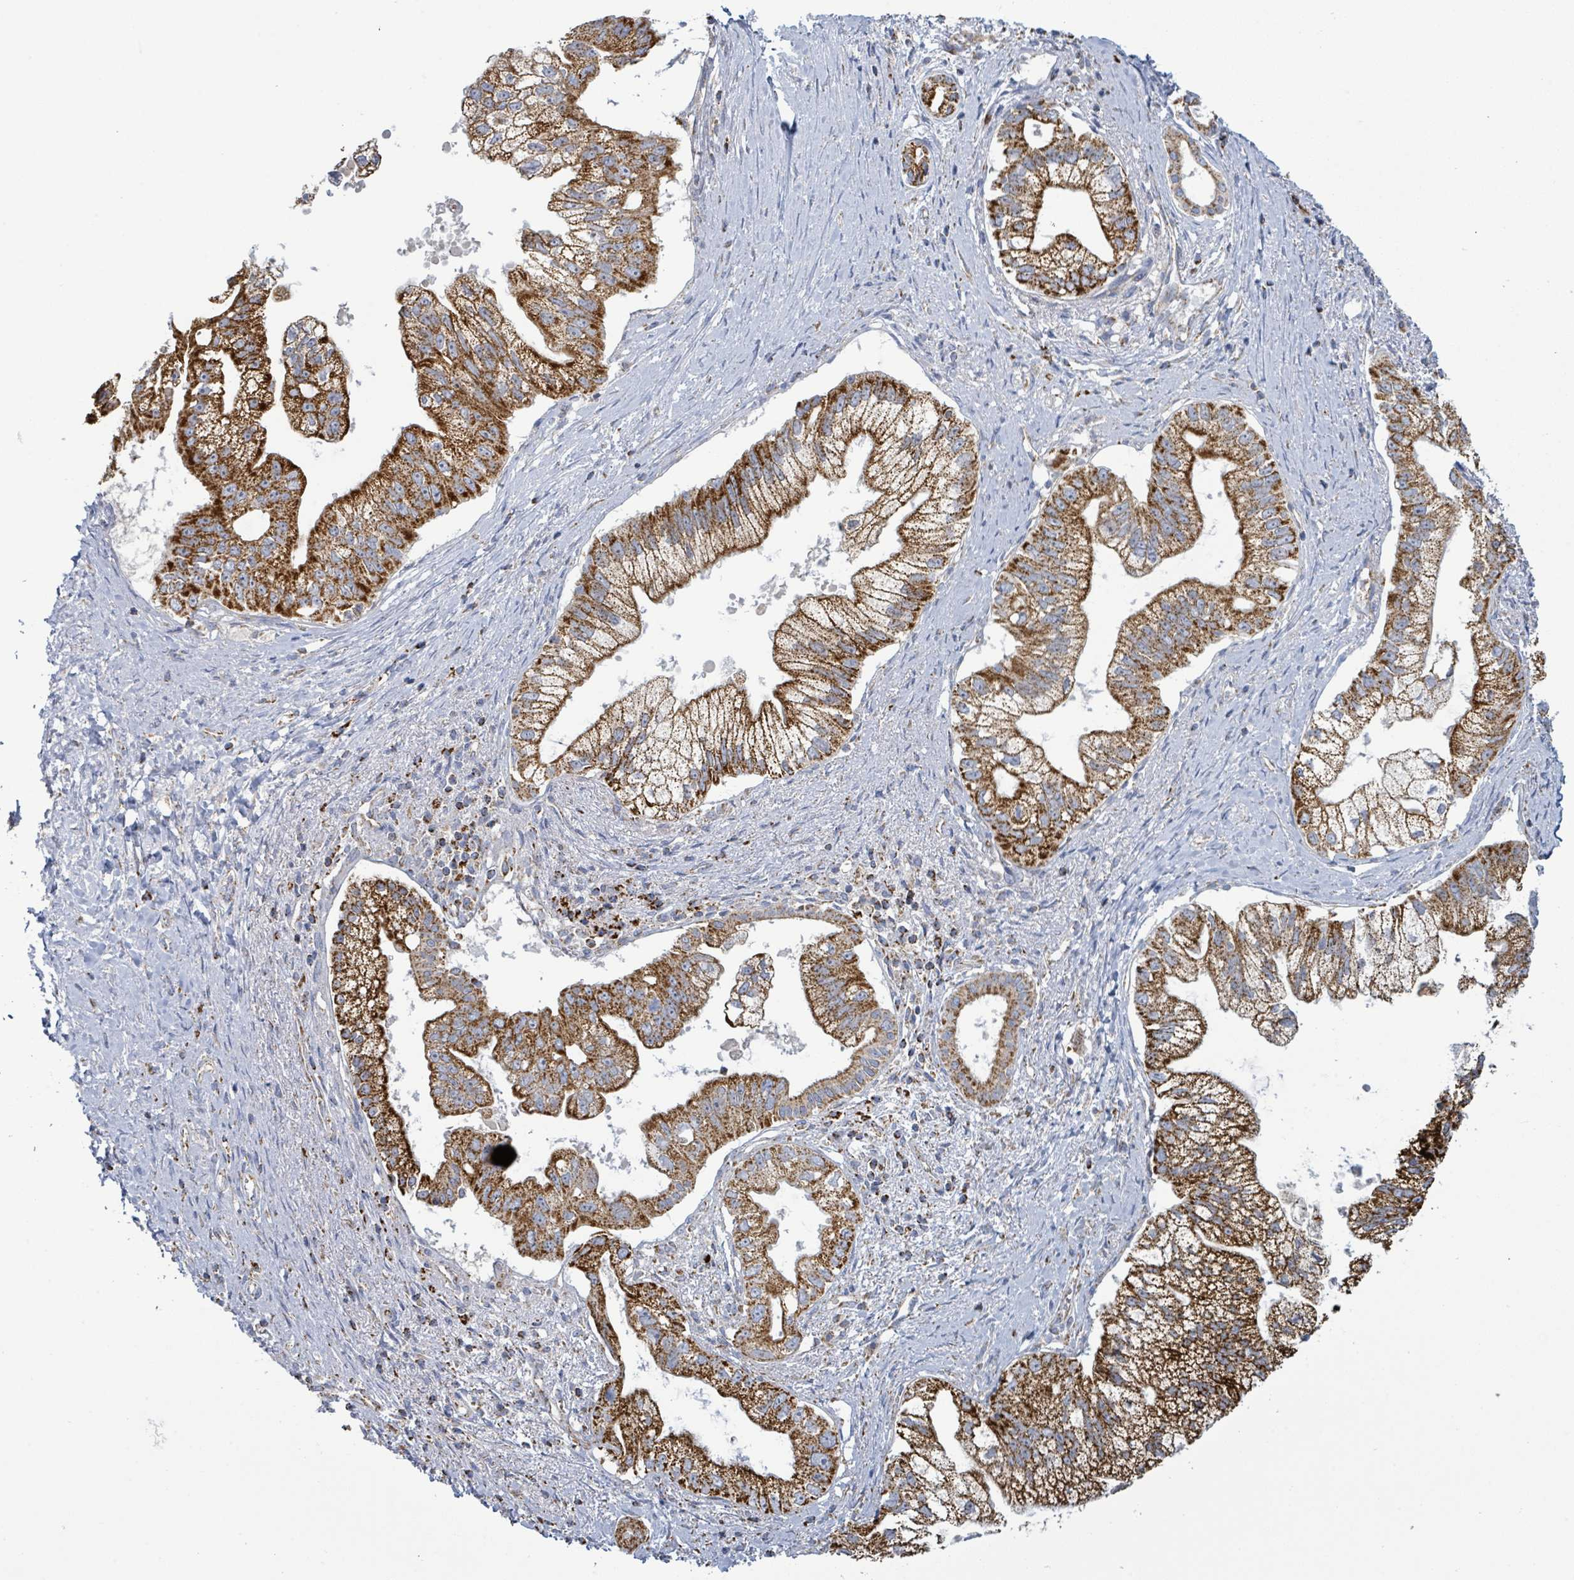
{"staining": {"intensity": "strong", "quantity": ">75%", "location": "cytoplasmic/membranous"}, "tissue": "pancreatic cancer", "cell_type": "Tumor cells", "image_type": "cancer", "snomed": [{"axis": "morphology", "description": "Adenocarcinoma, NOS"}, {"axis": "topography", "description": "Pancreas"}], "caption": "High-magnification brightfield microscopy of pancreatic adenocarcinoma stained with DAB (3,3'-diaminobenzidine) (brown) and counterstained with hematoxylin (blue). tumor cells exhibit strong cytoplasmic/membranous positivity is identified in about>75% of cells.", "gene": "SUCLG2", "patient": {"sex": "male", "age": 70}}